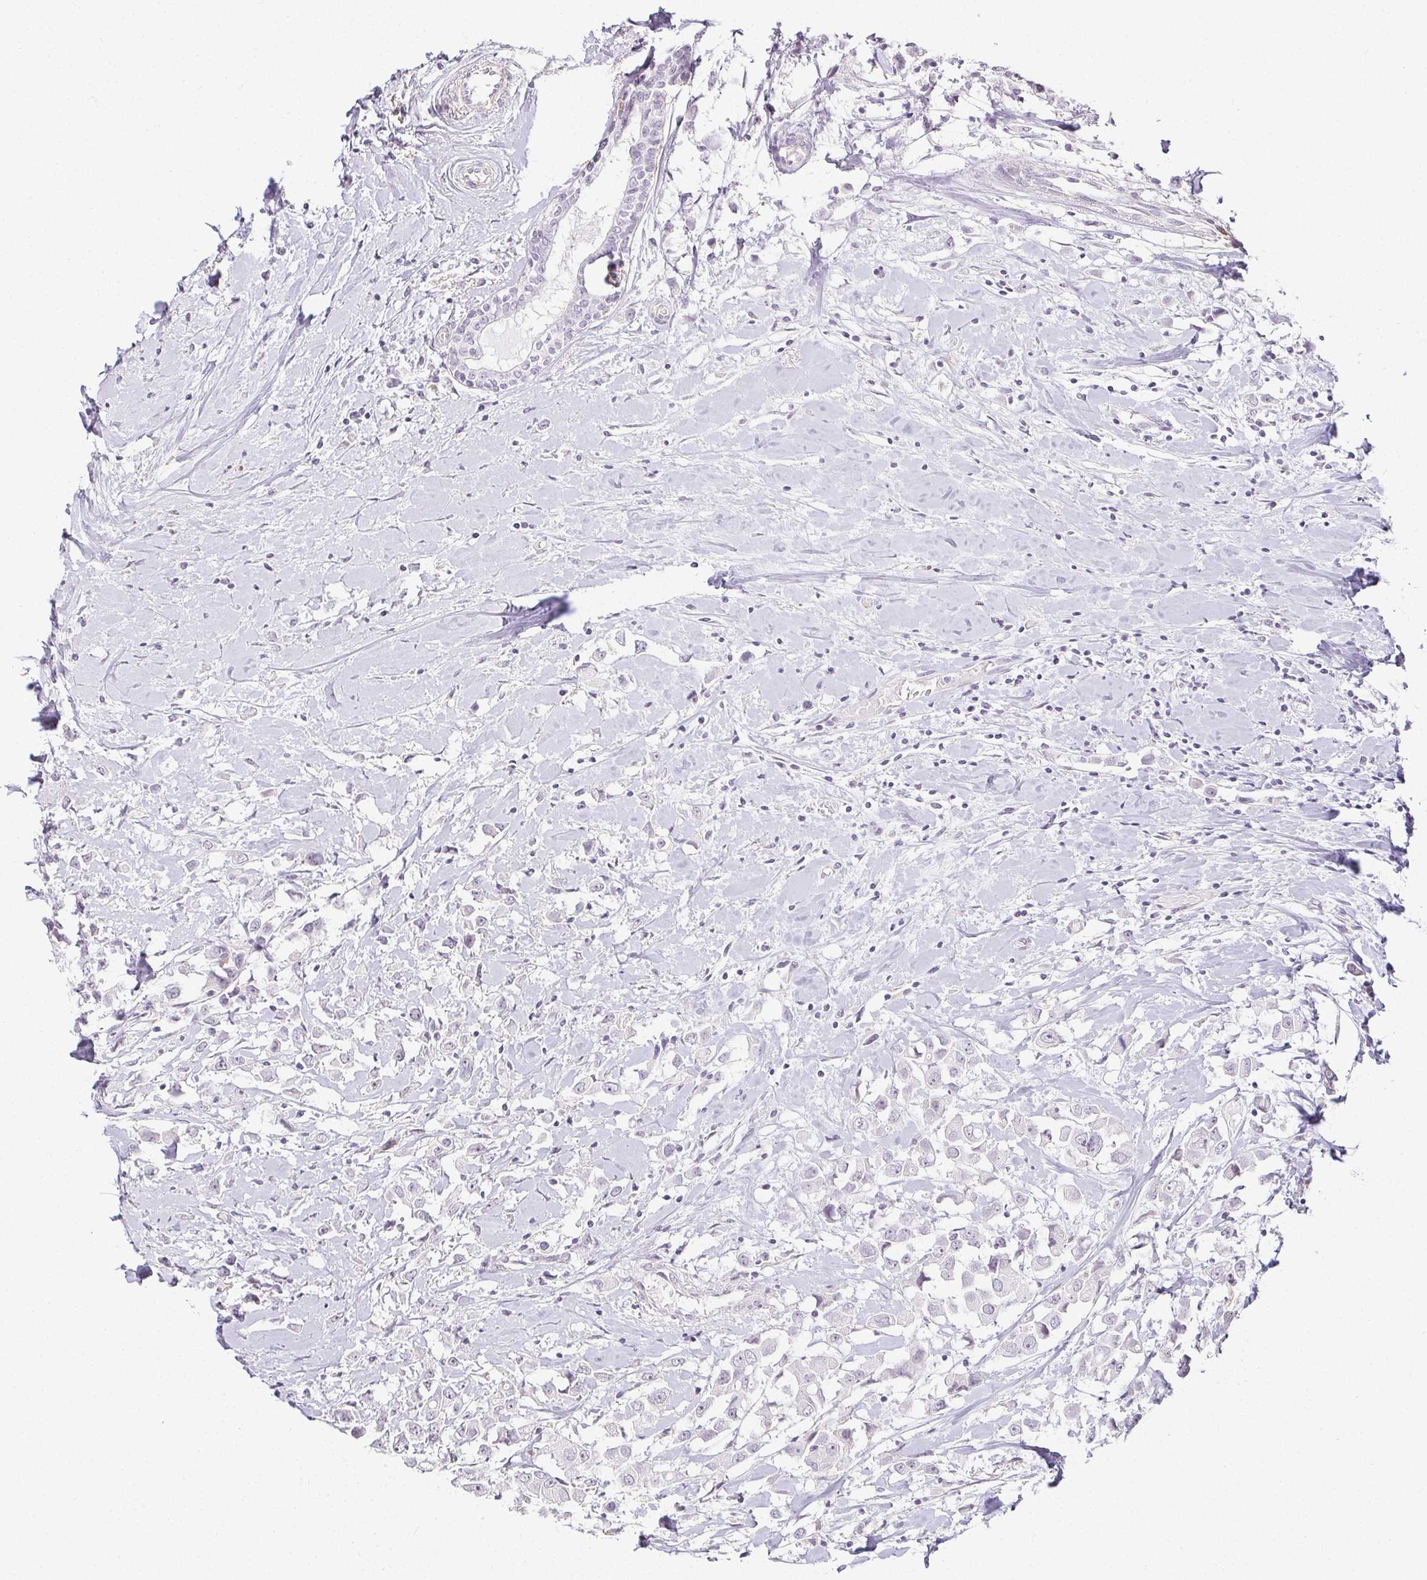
{"staining": {"intensity": "negative", "quantity": "none", "location": "none"}, "tissue": "breast cancer", "cell_type": "Tumor cells", "image_type": "cancer", "snomed": [{"axis": "morphology", "description": "Duct carcinoma"}, {"axis": "topography", "description": "Breast"}], "caption": "This is an immunohistochemistry histopathology image of breast cancer. There is no expression in tumor cells.", "gene": "ACAN", "patient": {"sex": "female", "age": 61}}